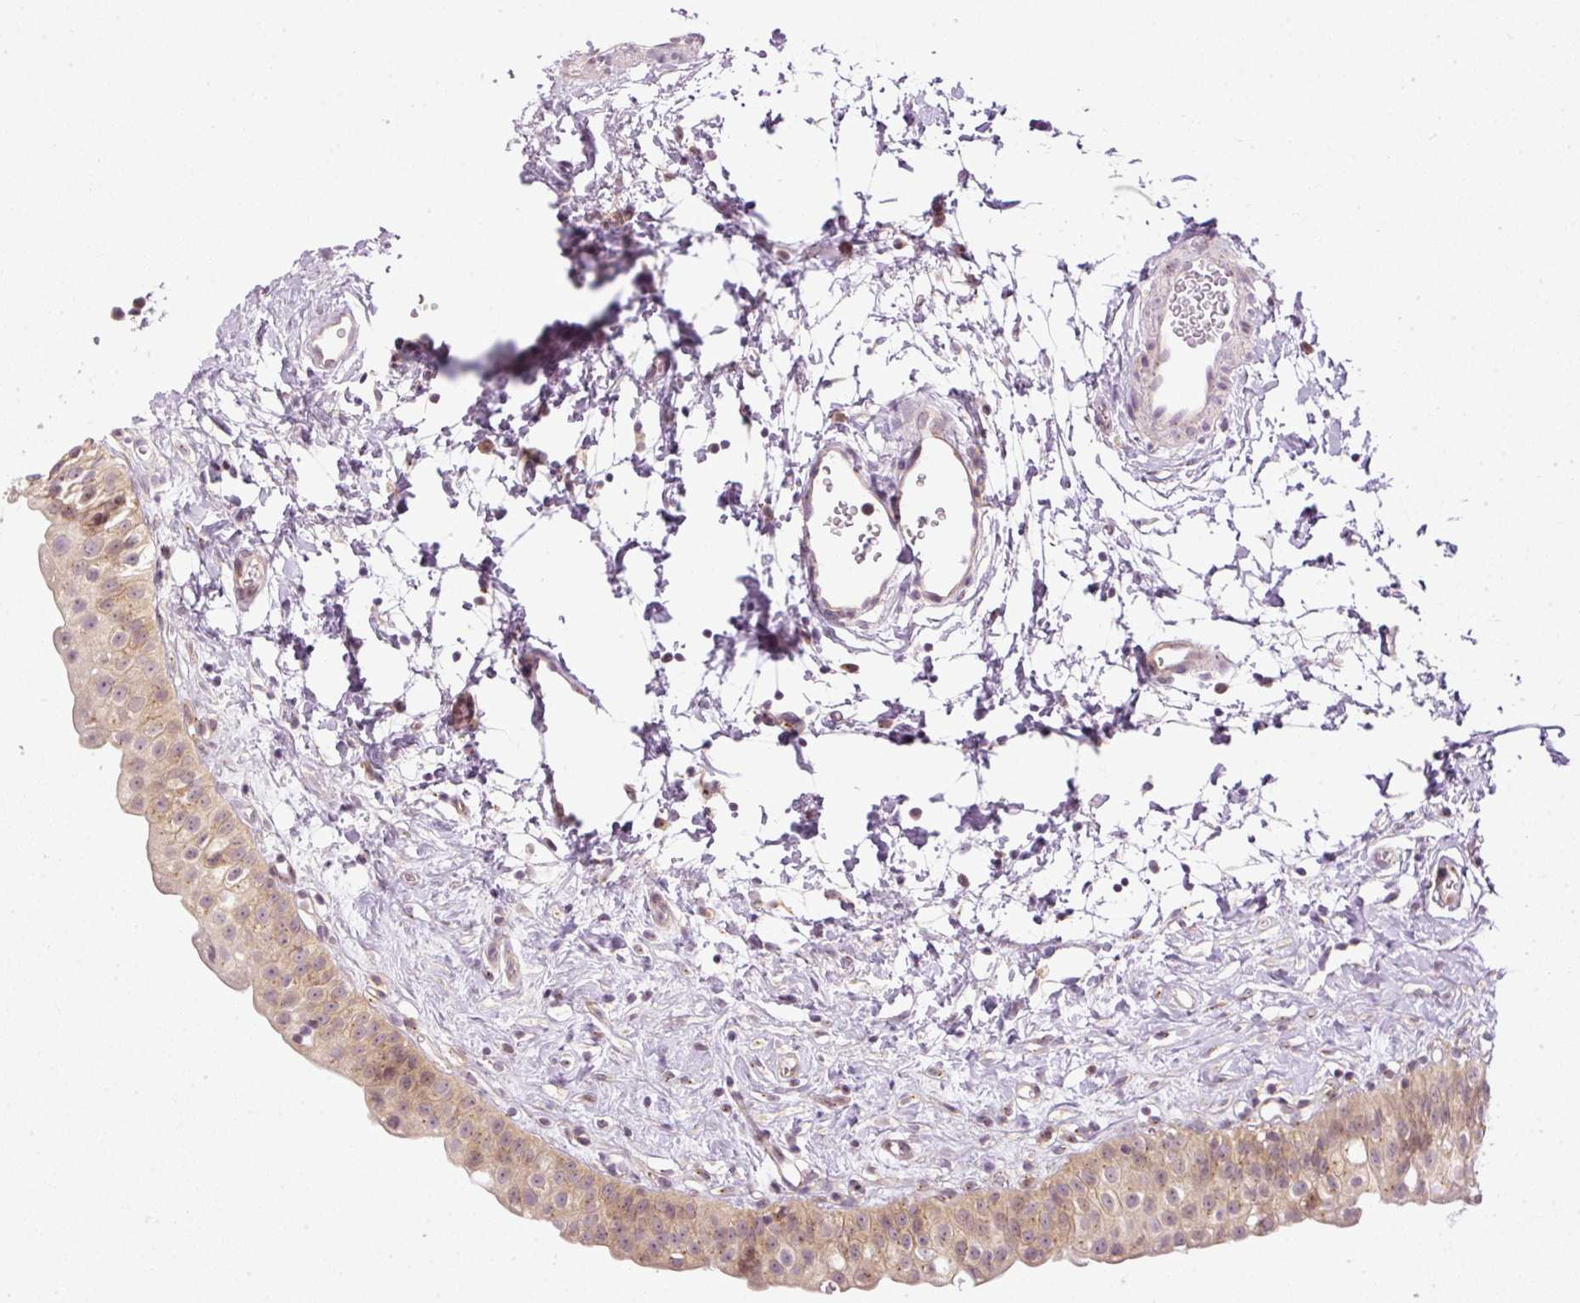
{"staining": {"intensity": "moderate", "quantity": ">75%", "location": "cytoplasmic/membranous"}, "tissue": "urinary bladder", "cell_type": "Urothelial cells", "image_type": "normal", "snomed": [{"axis": "morphology", "description": "Normal tissue, NOS"}, {"axis": "topography", "description": "Urinary bladder"}], "caption": "The immunohistochemical stain highlights moderate cytoplasmic/membranous expression in urothelial cells of unremarkable urinary bladder. The staining was performed using DAB (3,3'-diaminobenzidine) to visualize the protein expression in brown, while the nuclei were stained in blue with hematoxylin (Magnification: 20x).", "gene": "MZT2A", "patient": {"sex": "male", "age": 51}}